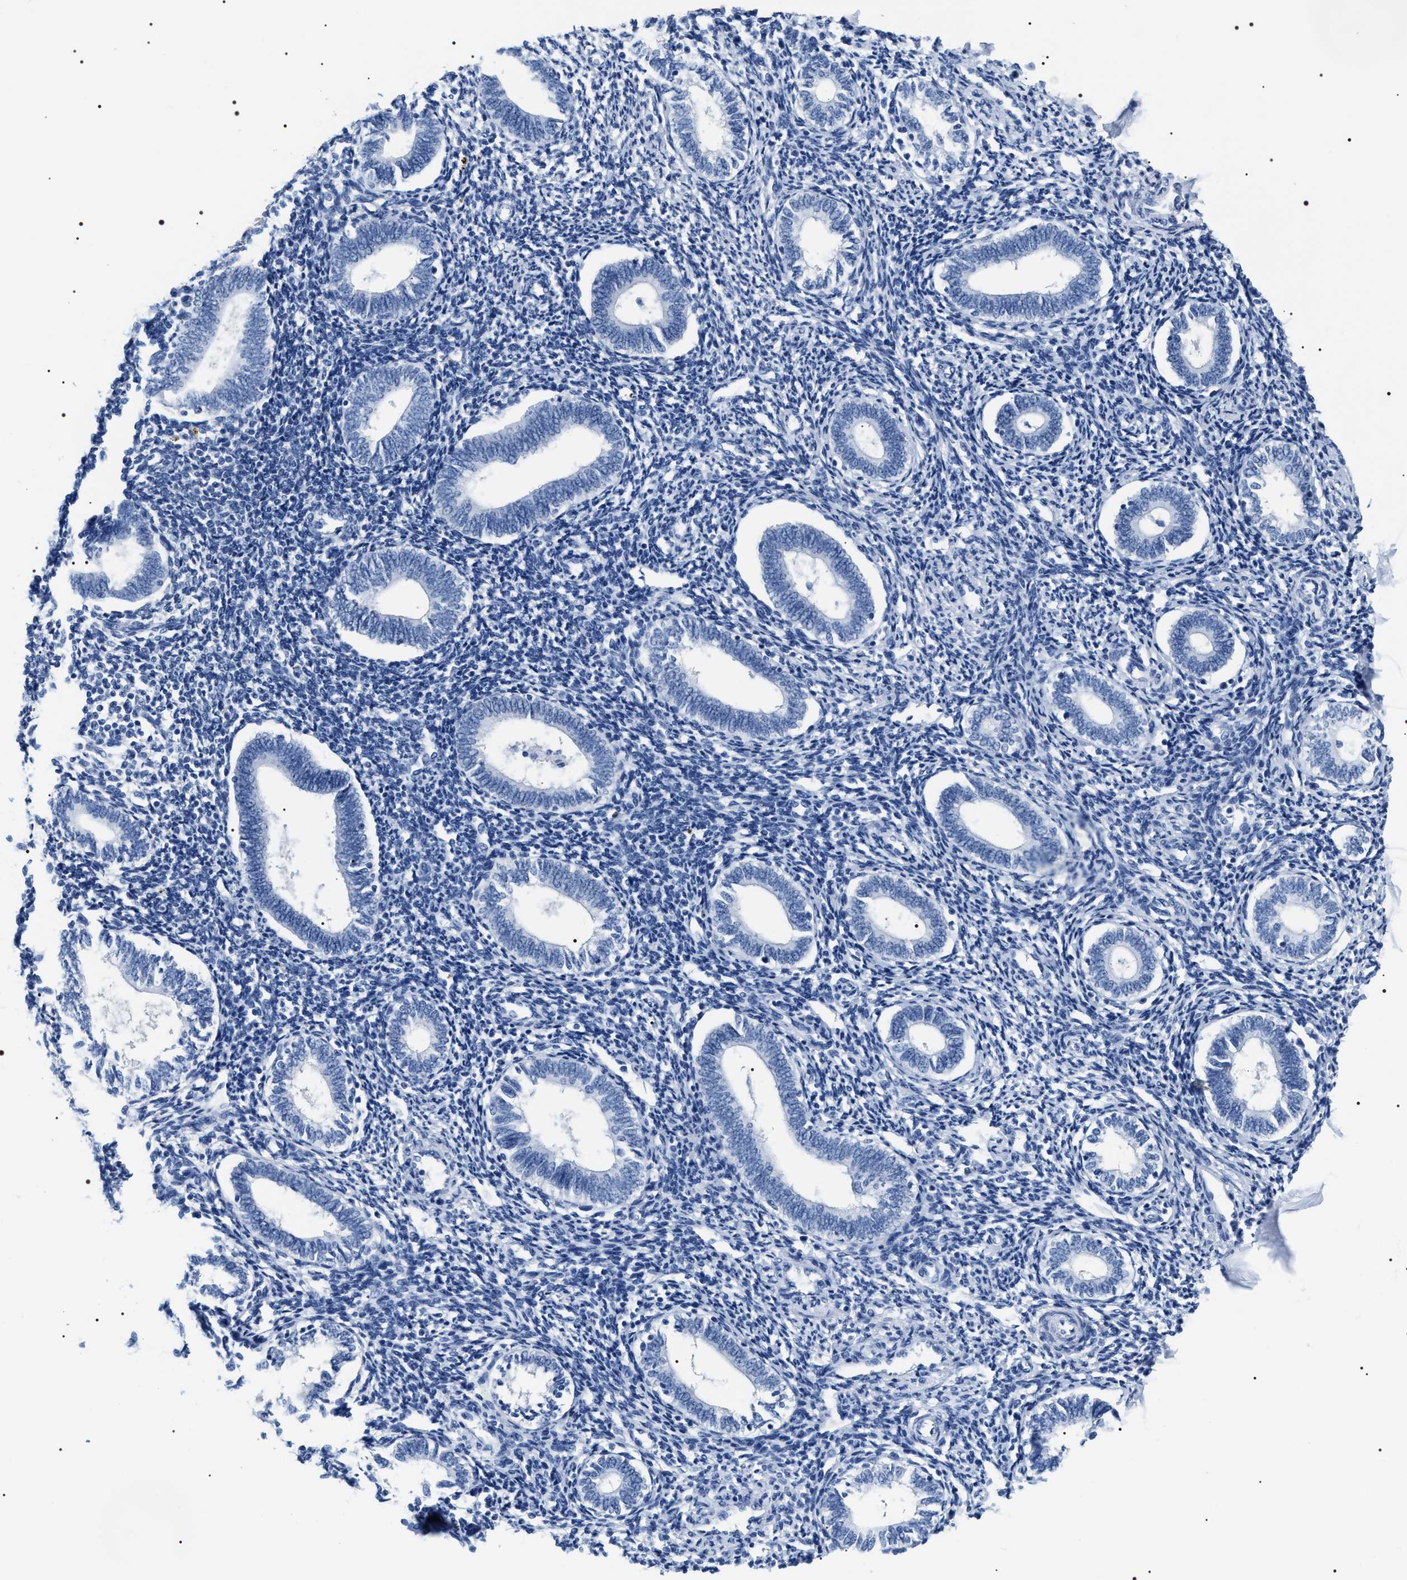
{"staining": {"intensity": "negative", "quantity": "none", "location": "none"}, "tissue": "endometrium", "cell_type": "Cells in endometrial stroma", "image_type": "normal", "snomed": [{"axis": "morphology", "description": "Normal tissue, NOS"}, {"axis": "topography", "description": "Endometrium"}], "caption": "Endometrium was stained to show a protein in brown. There is no significant staining in cells in endometrial stroma. Nuclei are stained in blue.", "gene": "ADH4", "patient": {"sex": "female", "age": 41}}